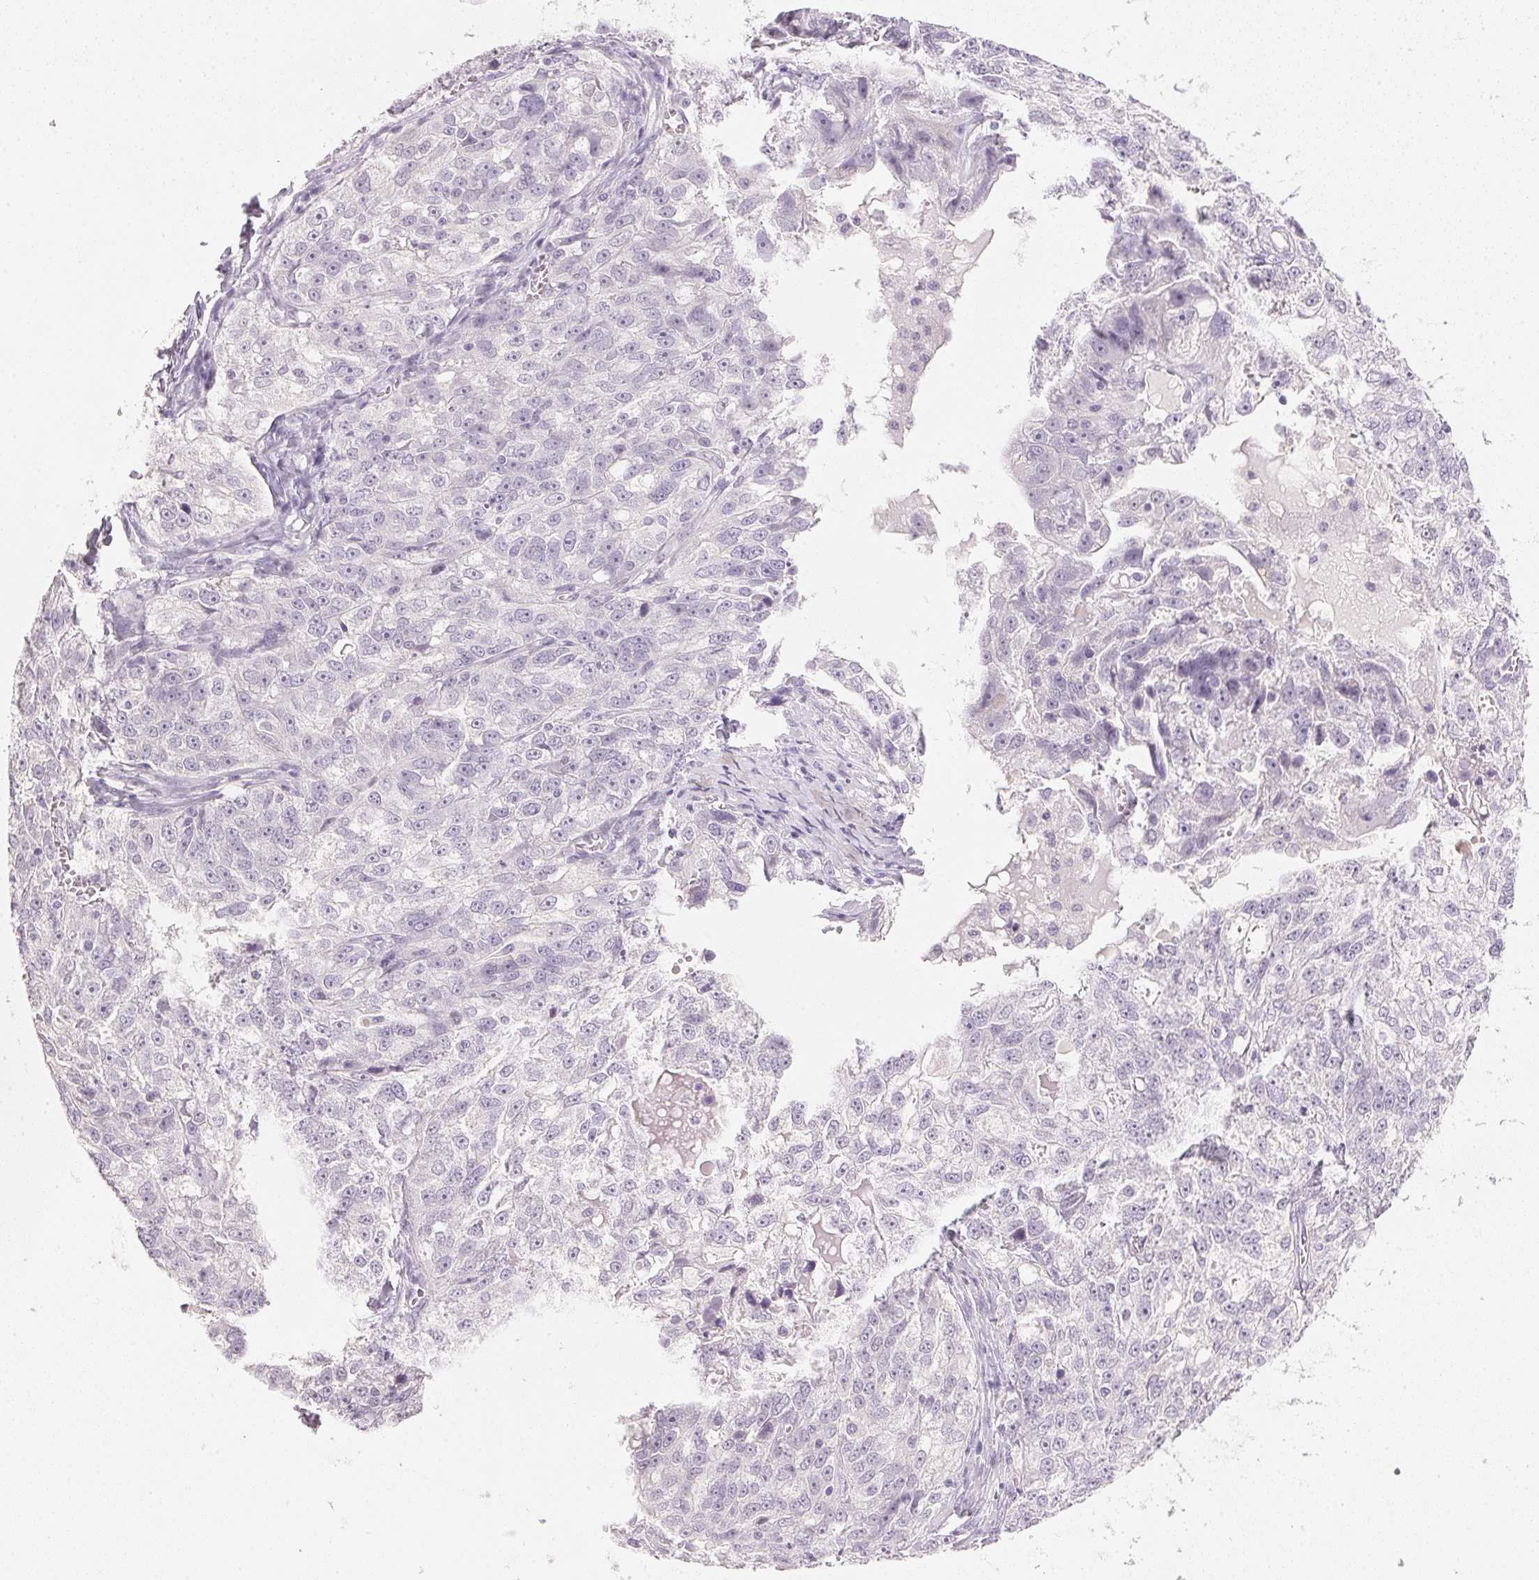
{"staining": {"intensity": "negative", "quantity": "none", "location": "none"}, "tissue": "ovarian cancer", "cell_type": "Tumor cells", "image_type": "cancer", "snomed": [{"axis": "morphology", "description": "Cystadenocarcinoma, serous, NOS"}, {"axis": "topography", "description": "Ovary"}], "caption": "Immunohistochemistry (IHC) image of neoplastic tissue: human ovarian serous cystadenocarcinoma stained with DAB displays no significant protein expression in tumor cells. Brightfield microscopy of immunohistochemistry (IHC) stained with DAB (brown) and hematoxylin (blue), captured at high magnification.", "gene": "IGFBP1", "patient": {"sex": "female", "age": 51}}